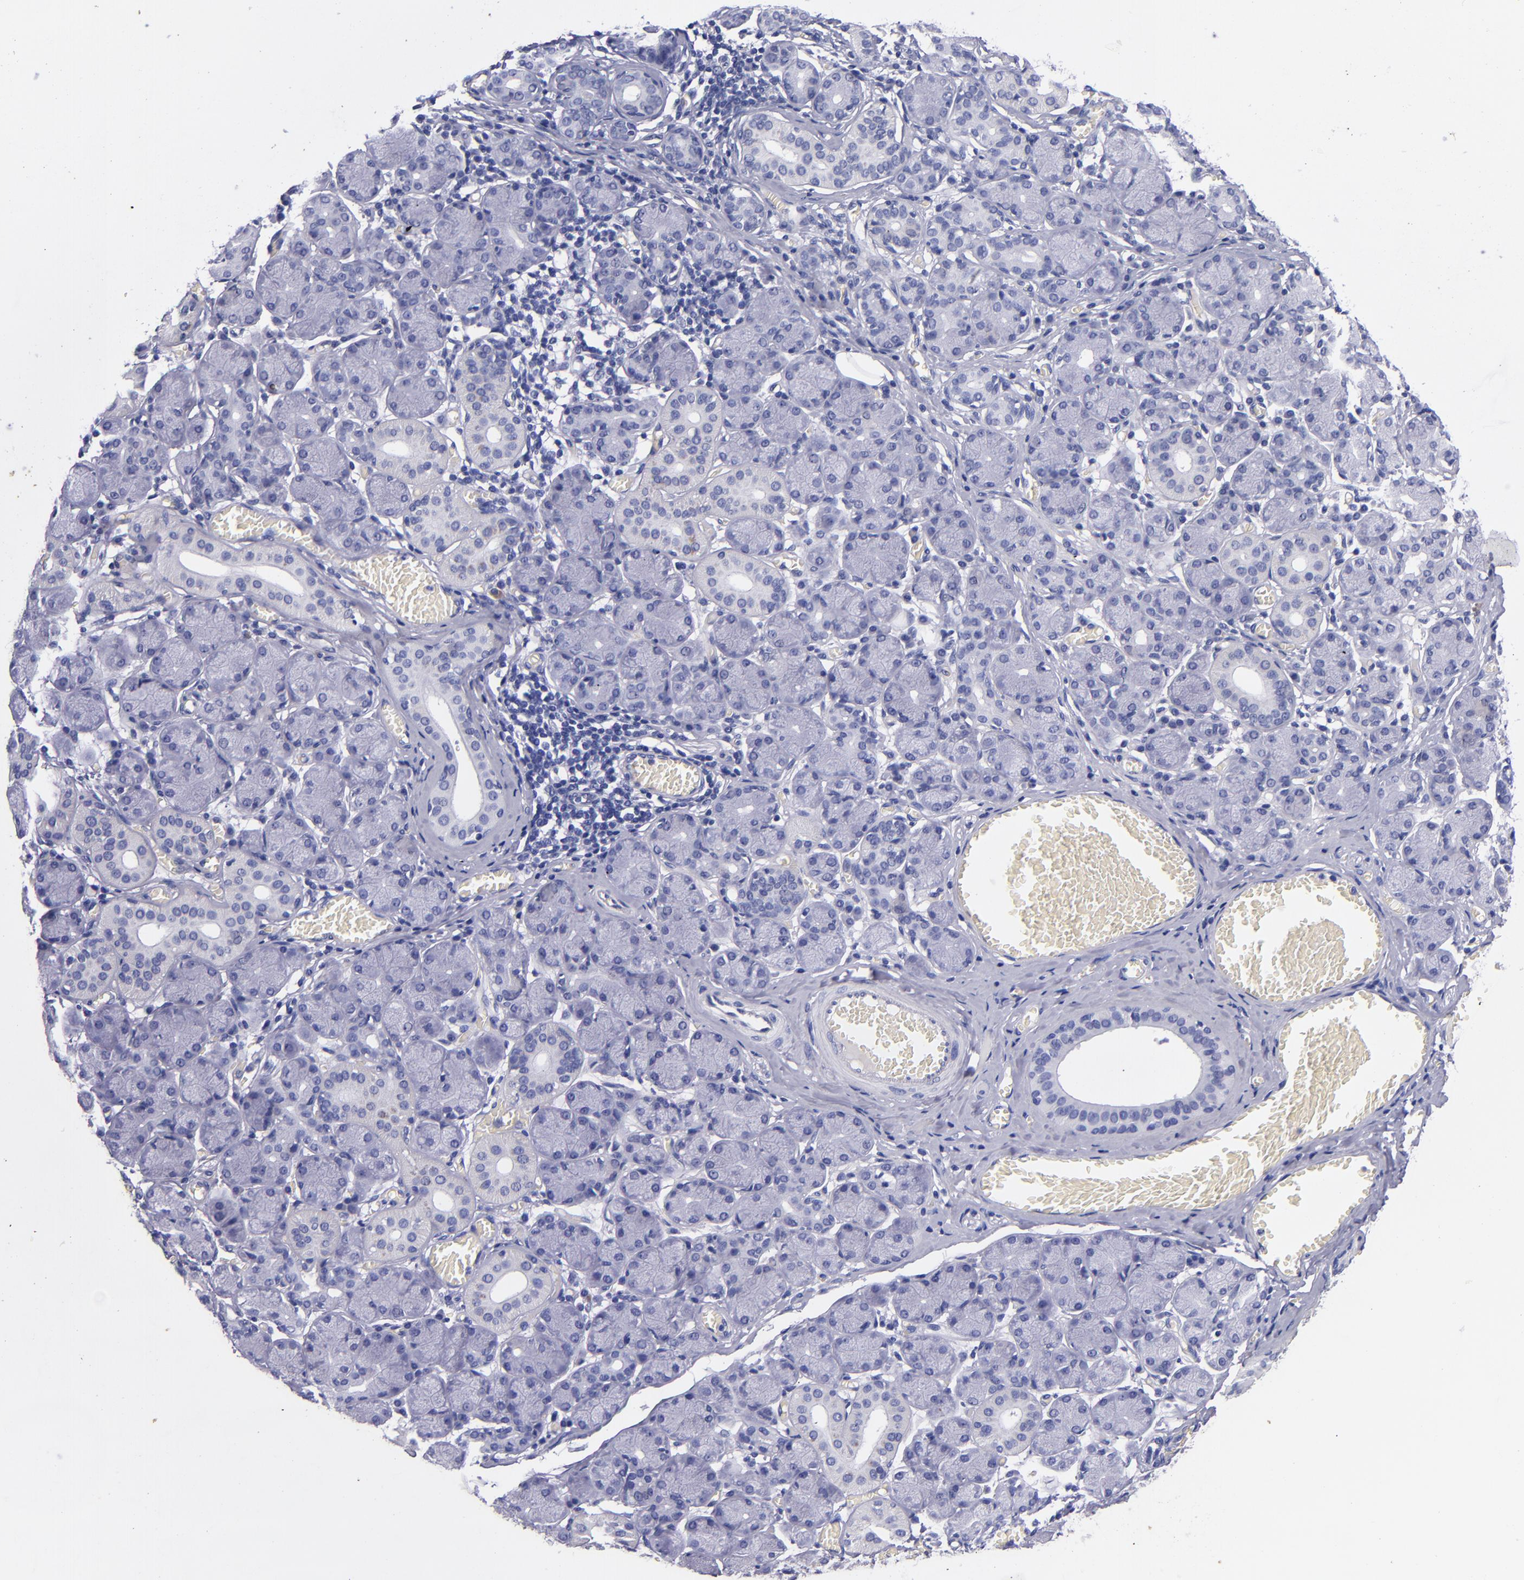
{"staining": {"intensity": "negative", "quantity": "none", "location": "none"}, "tissue": "salivary gland", "cell_type": "Glandular cells", "image_type": "normal", "snomed": [{"axis": "morphology", "description": "Normal tissue, NOS"}, {"axis": "topography", "description": "Salivary gland"}], "caption": "Immunohistochemistry (IHC) of normal salivary gland demonstrates no positivity in glandular cells.", "gene": "NOS3", "patient": {"sex": "female", "age": 24}}